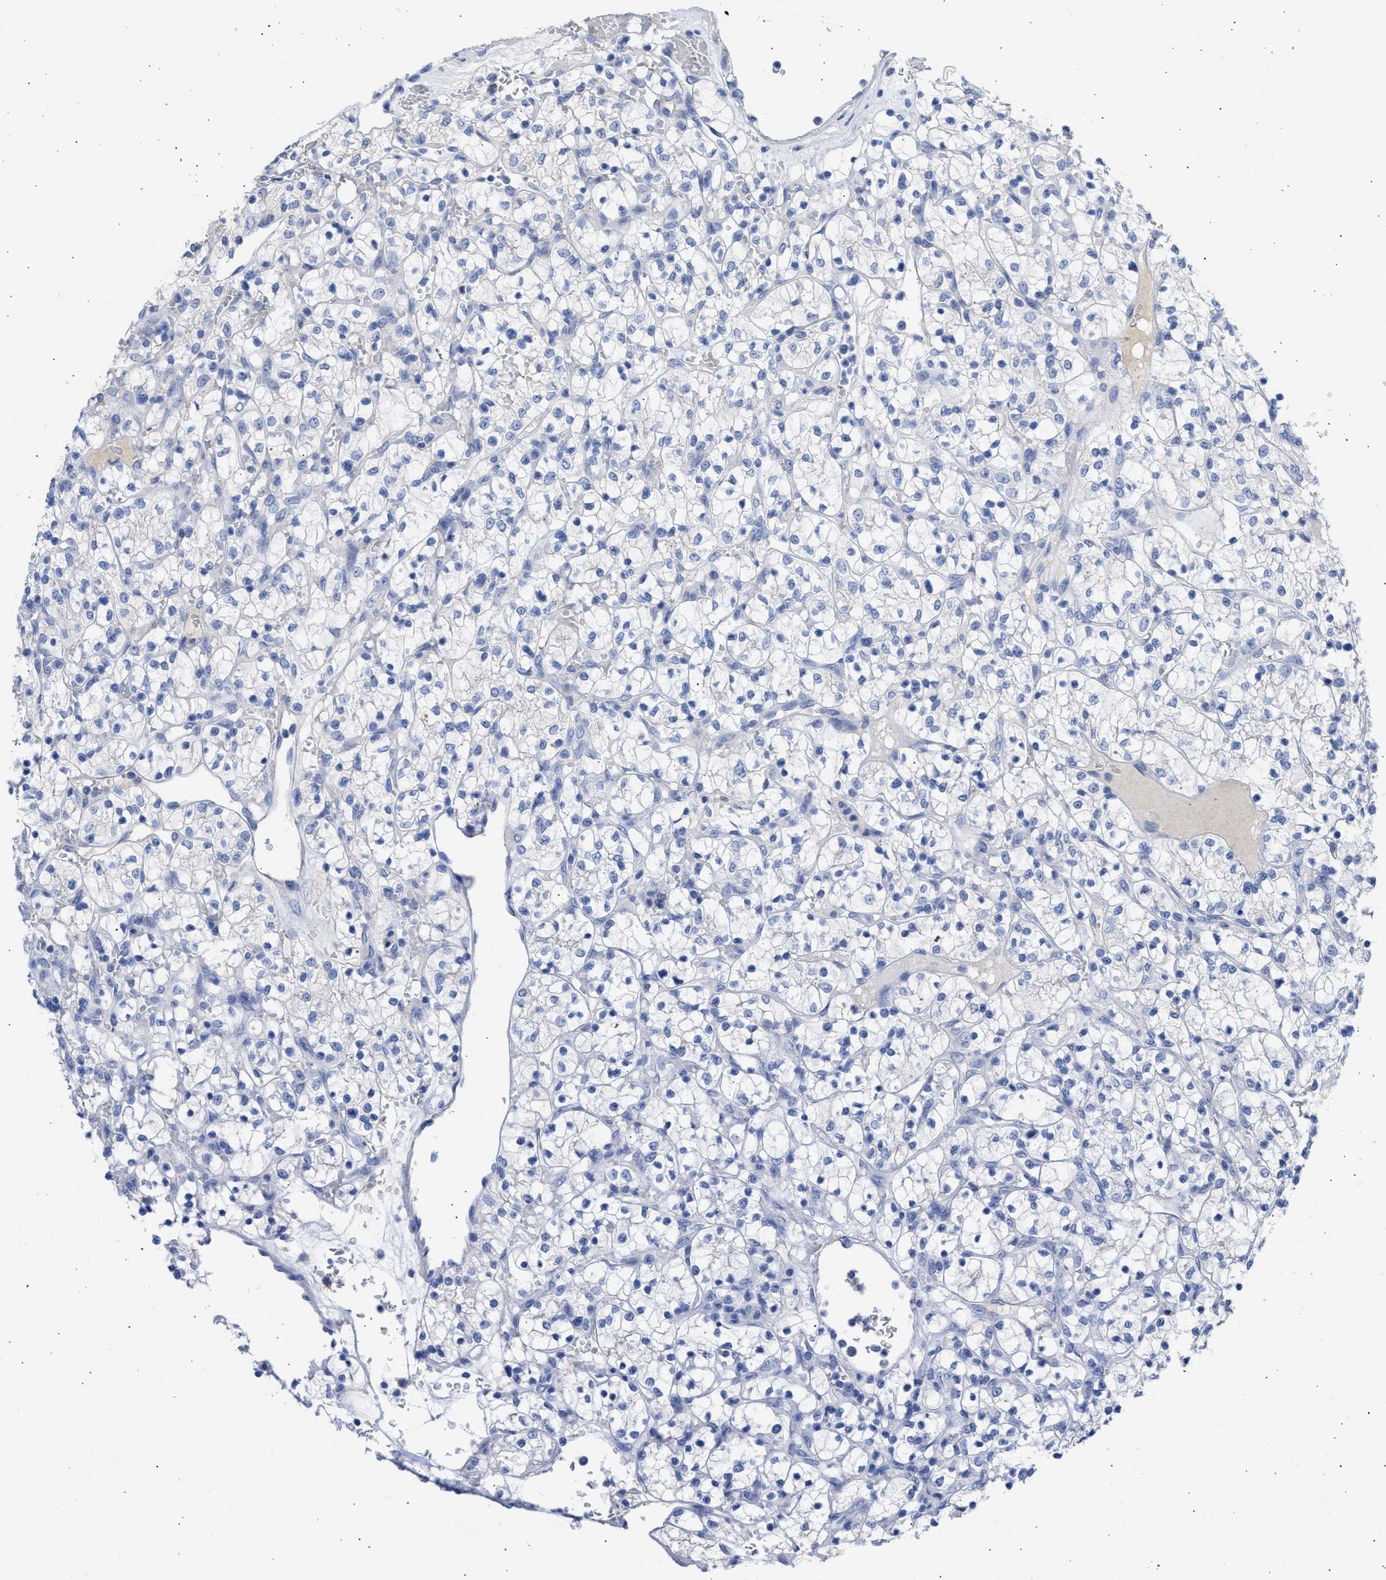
{"staining": {"intensity": "negative", "quantity": "none", "location": "none"}, "tissue": "renal cancer", "cell_type": "Tumor cells", "image_type": "cancer", "snomed": [{"axis": "morphology", "description": "Adenocarcinoma, NOS"}, {"axis": "topography", "description": "Kidney"}], "caption": "DAB immunohistochemical staining of human renal adenocarcinoma demonstrates no significant expression in tumor cells.", "gene": "RSPH1", "patient": {"sex": "female", "age": 69}}